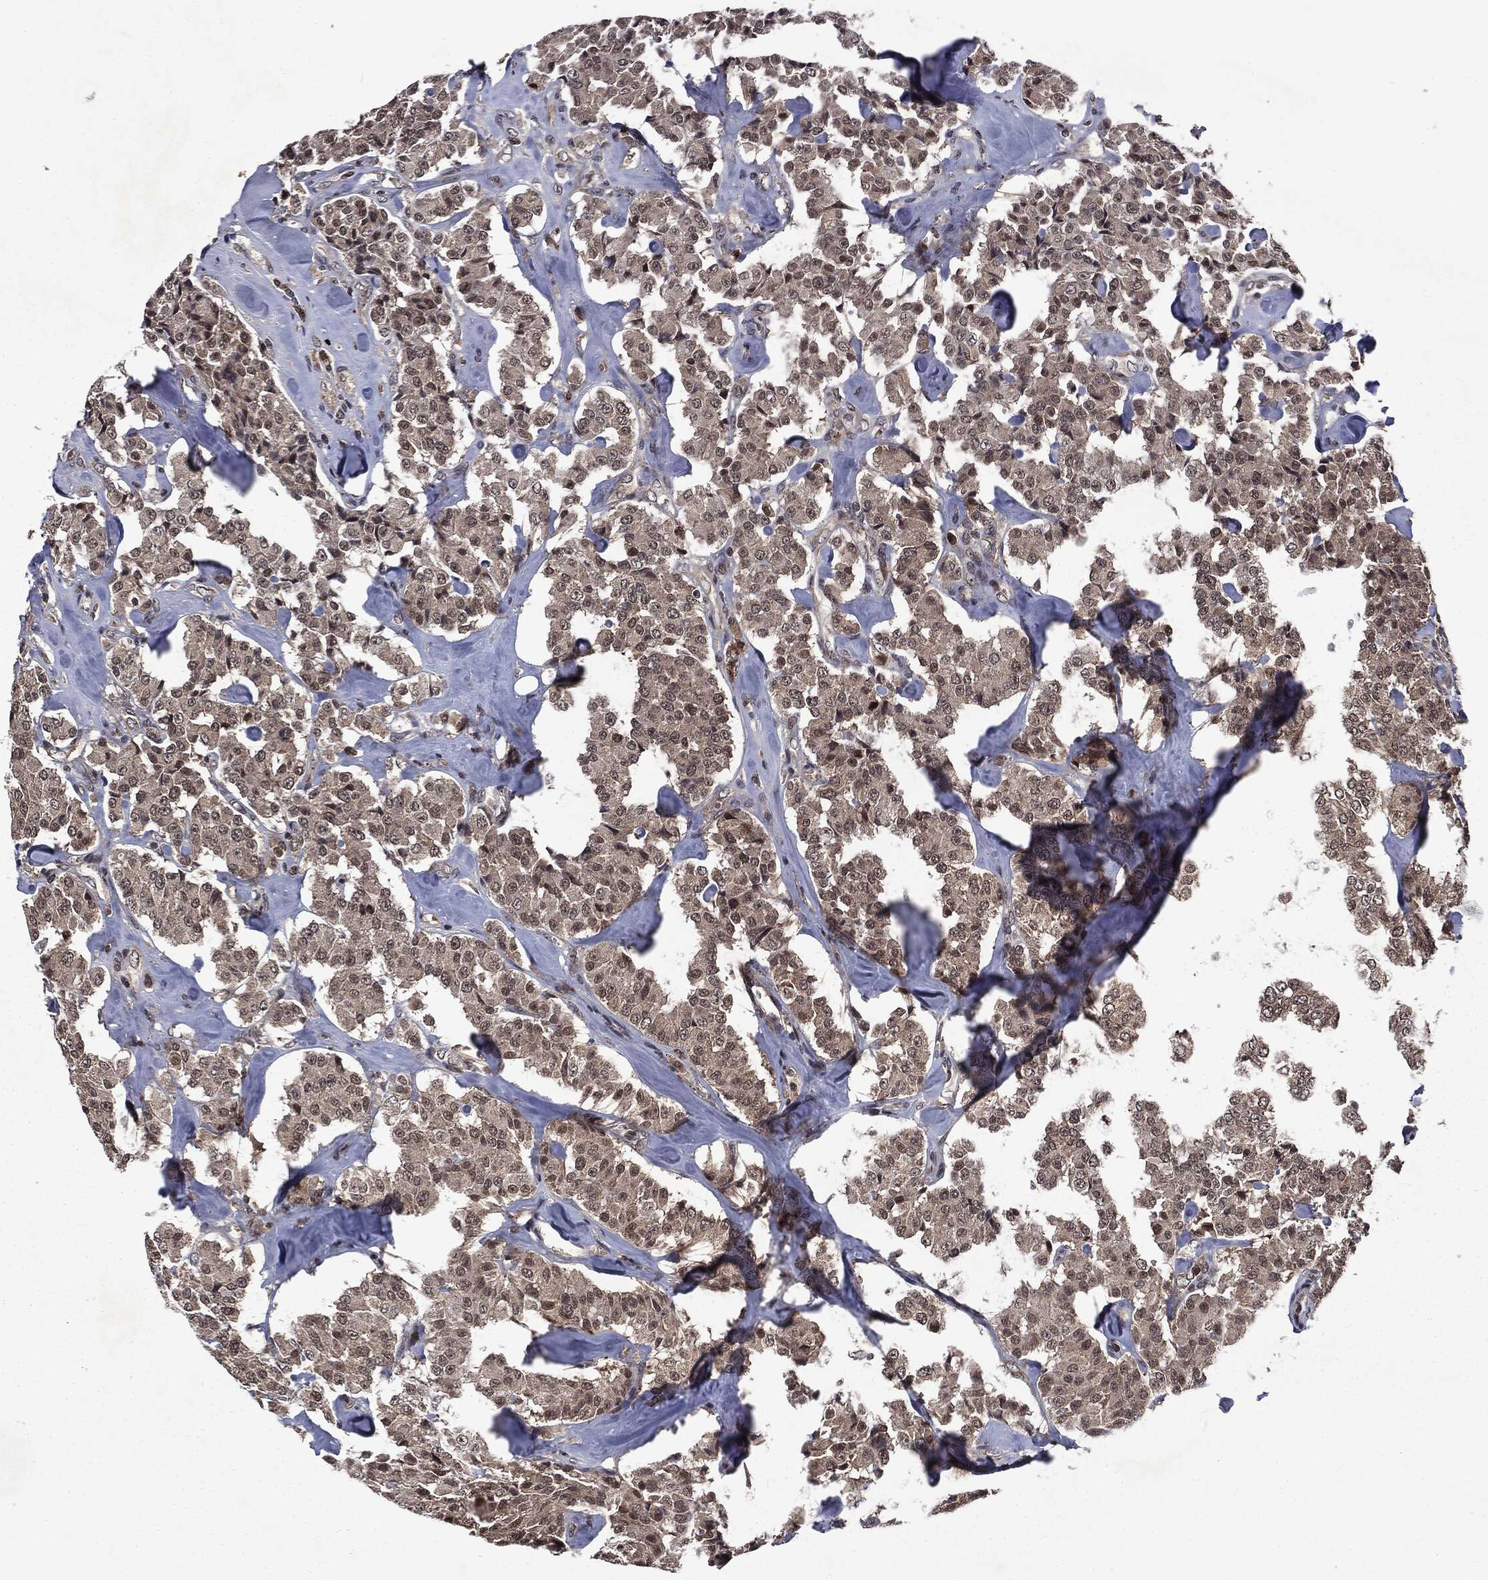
{"staining": {"intensity": "moderate", "quantity": "25%-75%", "location": "nuclear"}, "tissue": "carcinoid", "cell_type": "Tumor cells", "image_type": "cancer", "snomed": [{"axis": "morphology", "description": "Carcinoid, malignant, NOS"}, {"axis": "topography", "description": "Pancreas"}], "caption": "This is a histology image of immunohistochemistry (IHC) staining of carcinoid, which shows moderate staining in the nuclear of tumor cells.", "gene": "STAU2", "patient": {"sex": "male", "age": 41}}